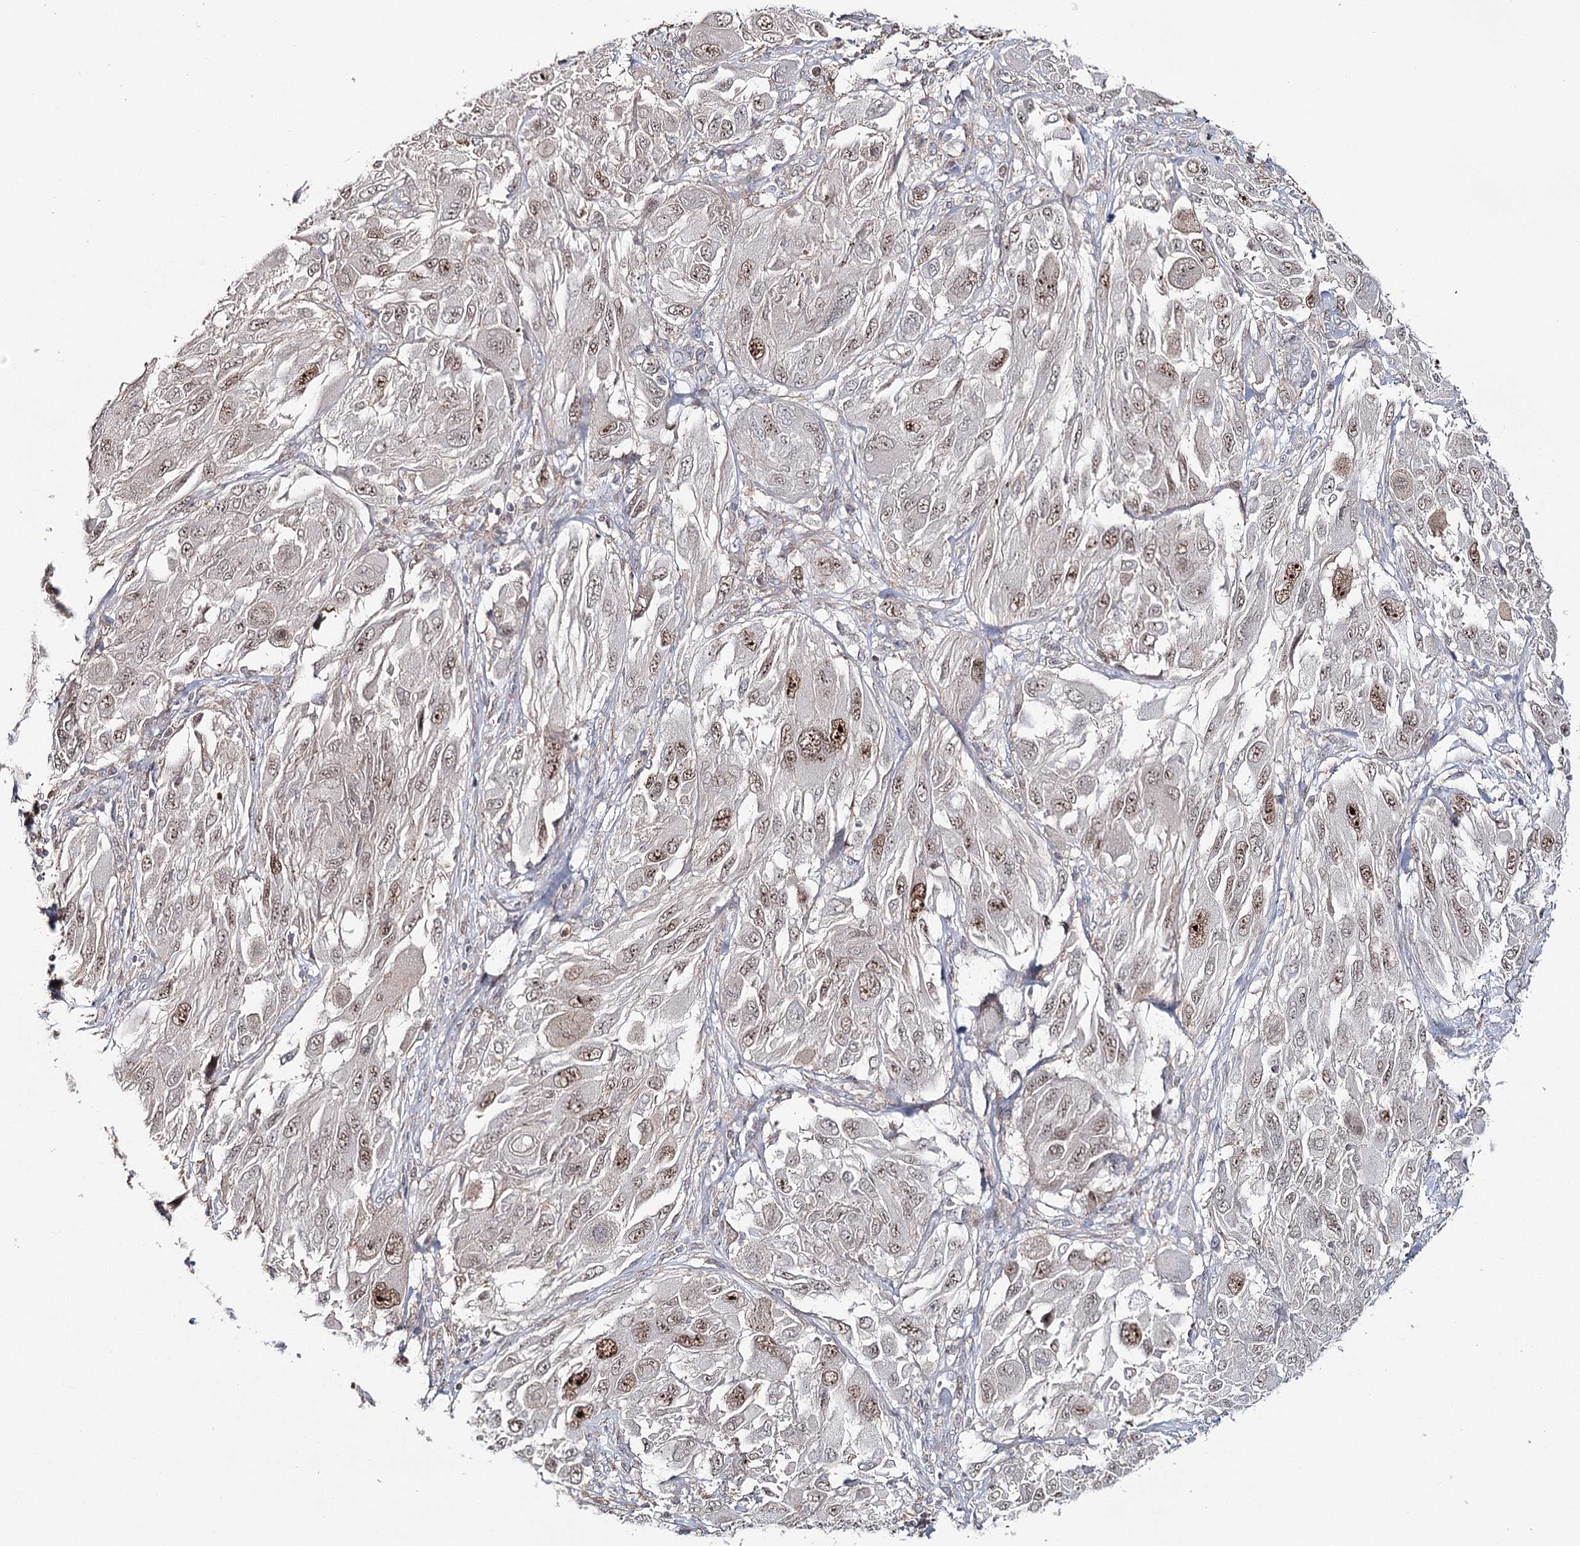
{"staining": {"intensity": "moderate", "quantity": "<25%", "location": "nuclear"}, "tissue": "melanoma", "cell_type": "Tumor cells", "image_type": "cancer", "snomed": [{"axis": "morphology", "description": "Malignant melanoma, NOS"}, {"axis": "topography", "description": "Skin"}], "caption": "Protein staining demonstrates moderate nuclear staining in approximately <25% of tumor cells in melanoma.", "gene": "ZC3H8", "patient": {"sex": "female", "age": 91}}